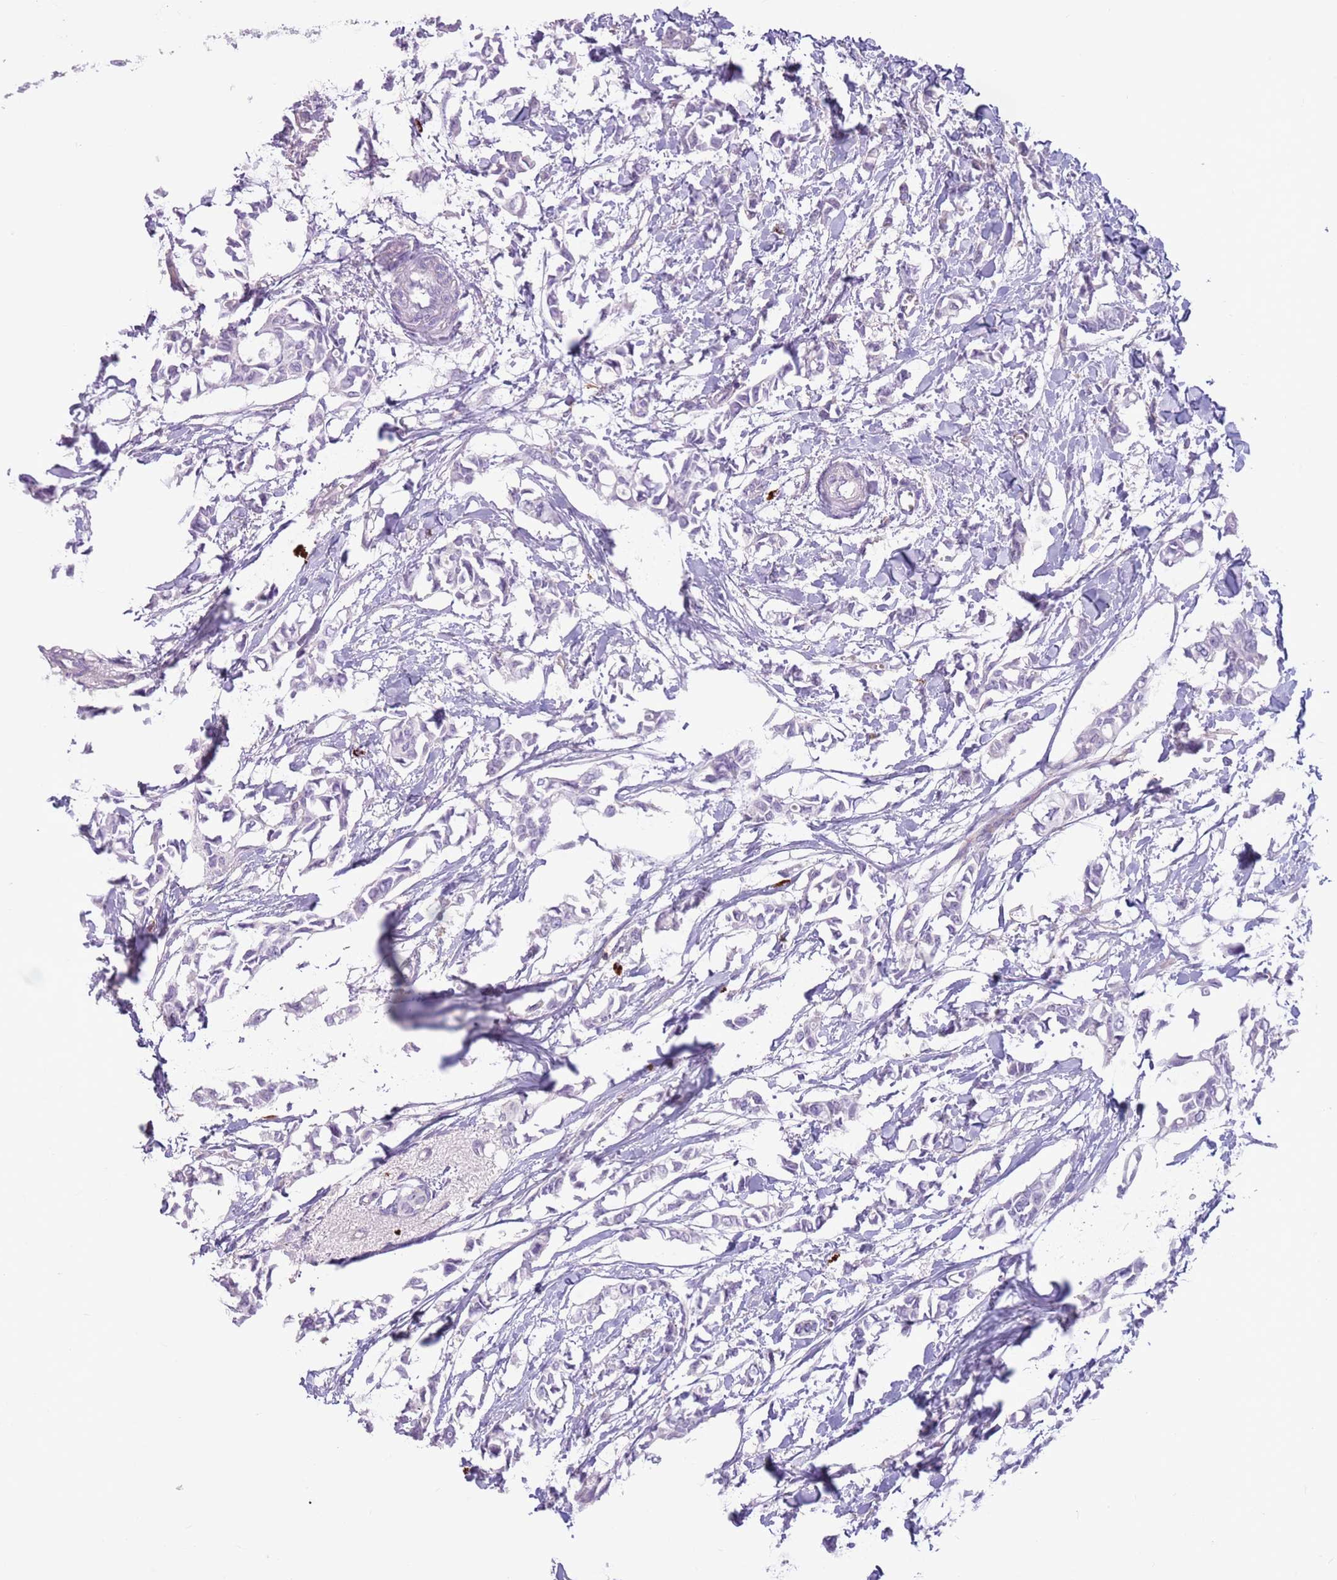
{"staining": {"intensity": "negative", "quantity": "none", "location": "none"}, "tissue": "breast cancer", "cell_type": "Tumor cells", "image_type": "cancer", "snomed": [{"axis": "morphology", "description": "Duct carcinoma"}, {"axis": "topography", "description": "Breast"}], "caption": "The immunohistochemistry (IHC) histopathology image has no significant staining in tumor cells of invasive ductal carcinoma (breast) tissue.", "gene": "SNX6", "patient": {"sex": "female", "age": 41}}